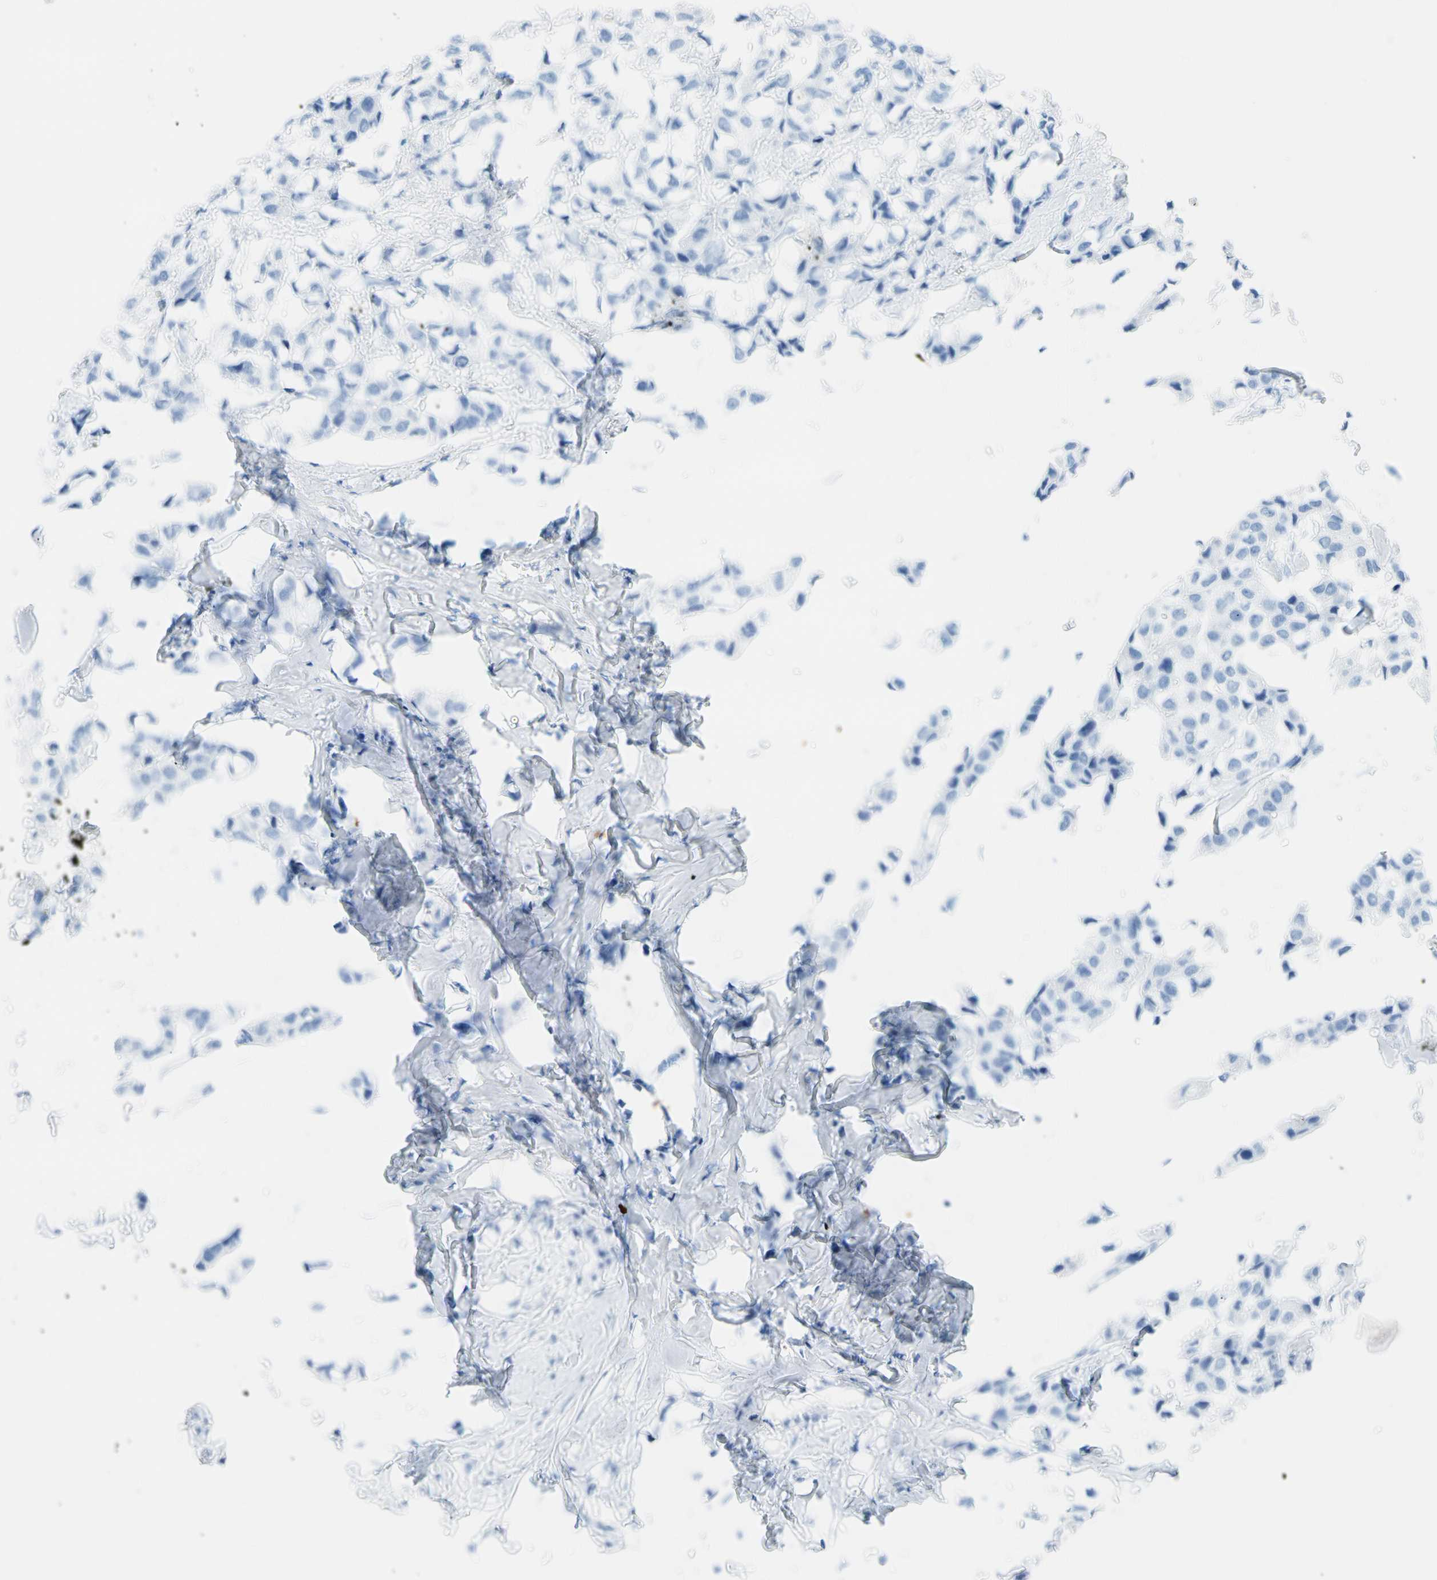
{"staining": {"intensity": "negative", "quantity": "none", "location": "none"}, "tissue": "breast cancer", "cell_type": "Tumor cells", "image_type": "cancer", "snomed": [{"axis": "morphology", "description": "Duct carcinoma"}, {"axis": "topography", "description": "Breast"}], "caption": "A high-resolution photomicrograph shows immunohistochemistry staining of breast cancer (invasive ductal carcinoma), which shows no significant expression in tumor cells.", "gene": "CEL", "patient": {"sex": "female", "age": 80}}